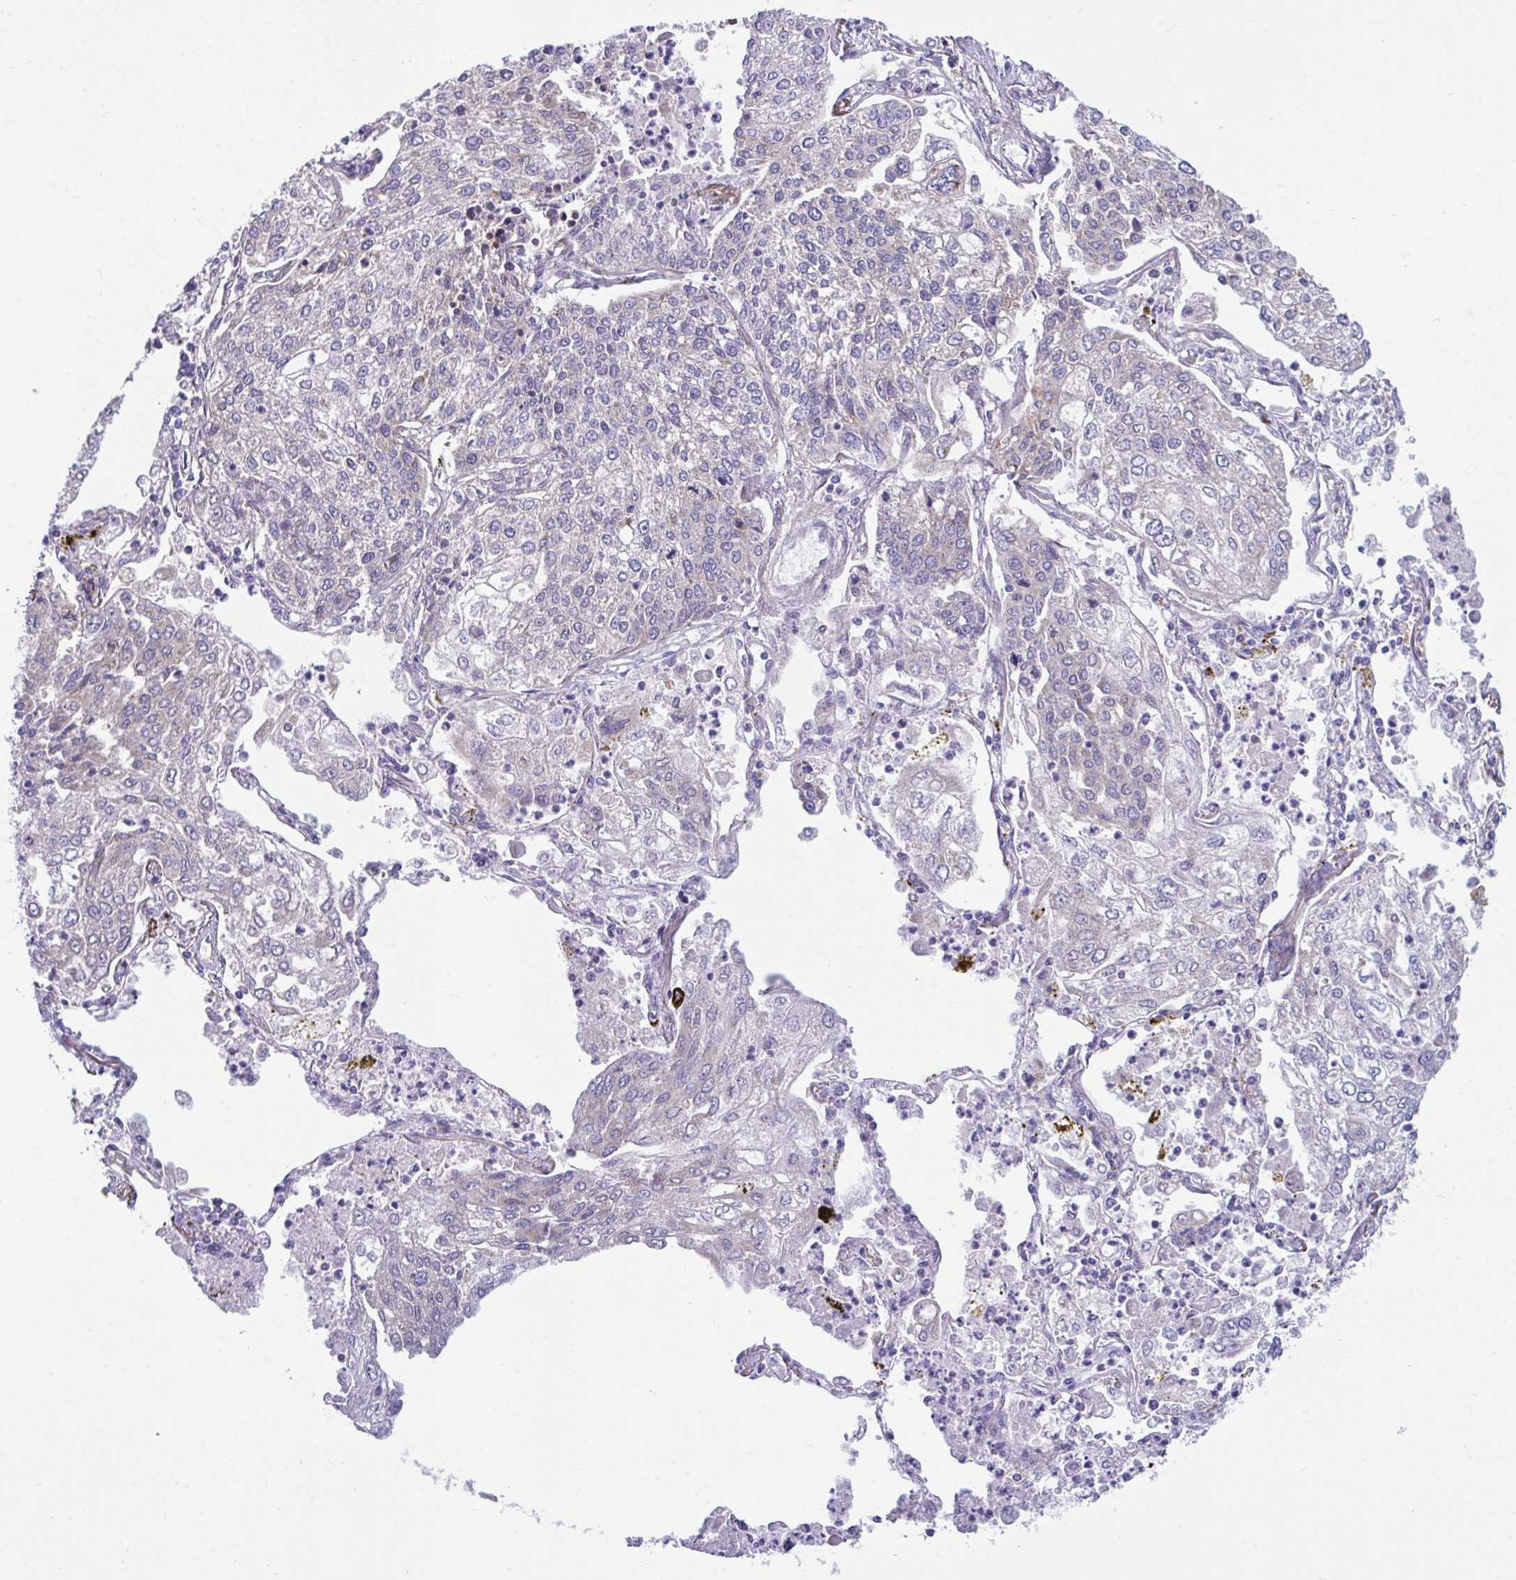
{"staining": {"intensity": "negative", "quantity": "none", "location": "none"}, "tissue": "lung cancer", "cell_type": "Tumor cells", "image_type": "cancer", "snomed": [{"axis": "morphology", "description": "Squamous cell carcinoma, NOS"}, {"axis": "topography", "description": "Lung"}], "caption": "Immunohistochemistry of human lung cancer displays no expression in tumor cells. (DAB immunohistochemistry (IHC), high magnification).", "gene": "LINGO4", "patient": {"sex": "male", "age": 74}}